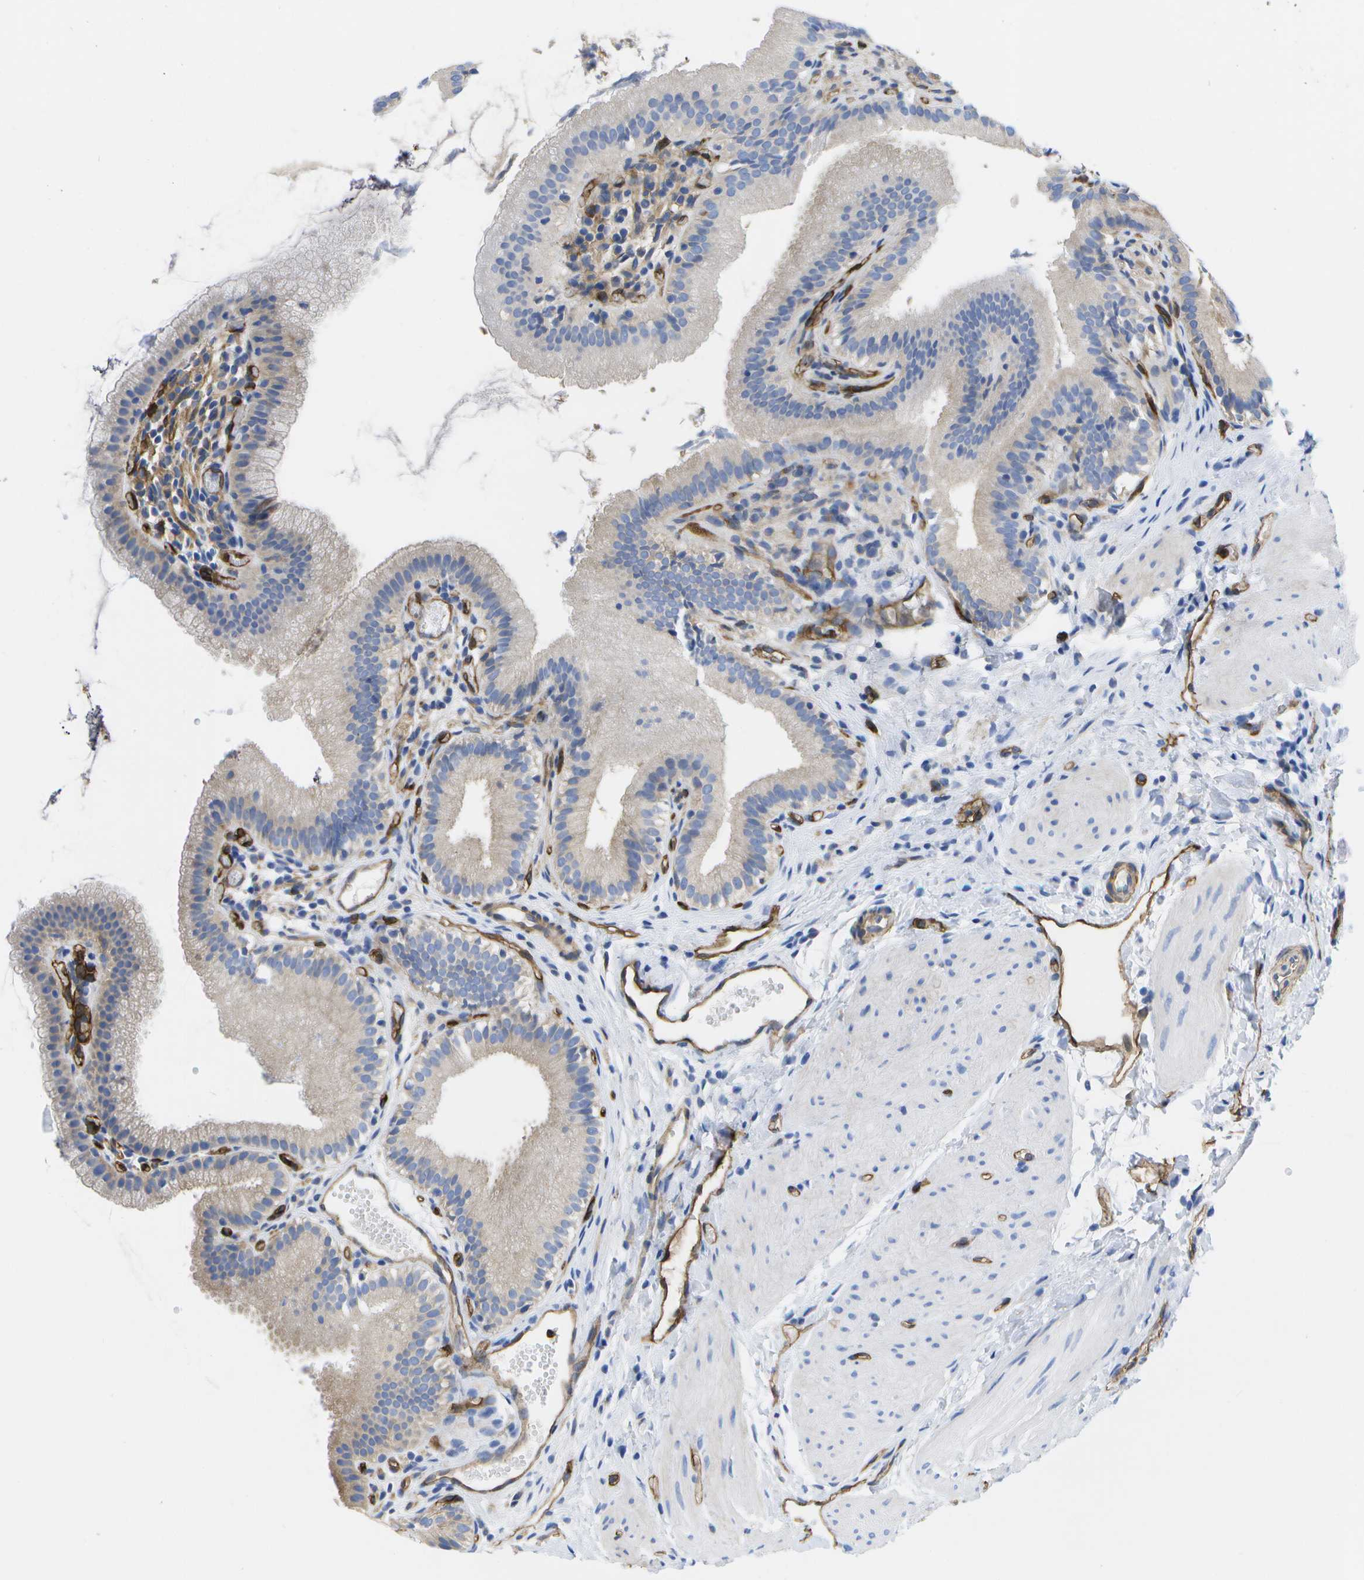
{"staining": {"intensity": "weak", "quantity": "25%-75%", "location": "cytoplasmic/membranous"}, "tissue": "gallbladder", "cell_type": "Glandular cells", "image_type": "normal", "snomed": [{"axis": "morphology", "description": "Normal tissue, NOS"}, {"axis": "topography", "description": "Gallbladder"}], "caption": "Immunohistochemistry (DAB (3,3'-diaminobenzidine)) staining of unremarkable gallbladder exhibits weak cytoplasmic/membranous protein staining in approximately 25%-75% of glandular cells.", "gene": "DYSF", "patient": {"sex": "female", "age": 26}}